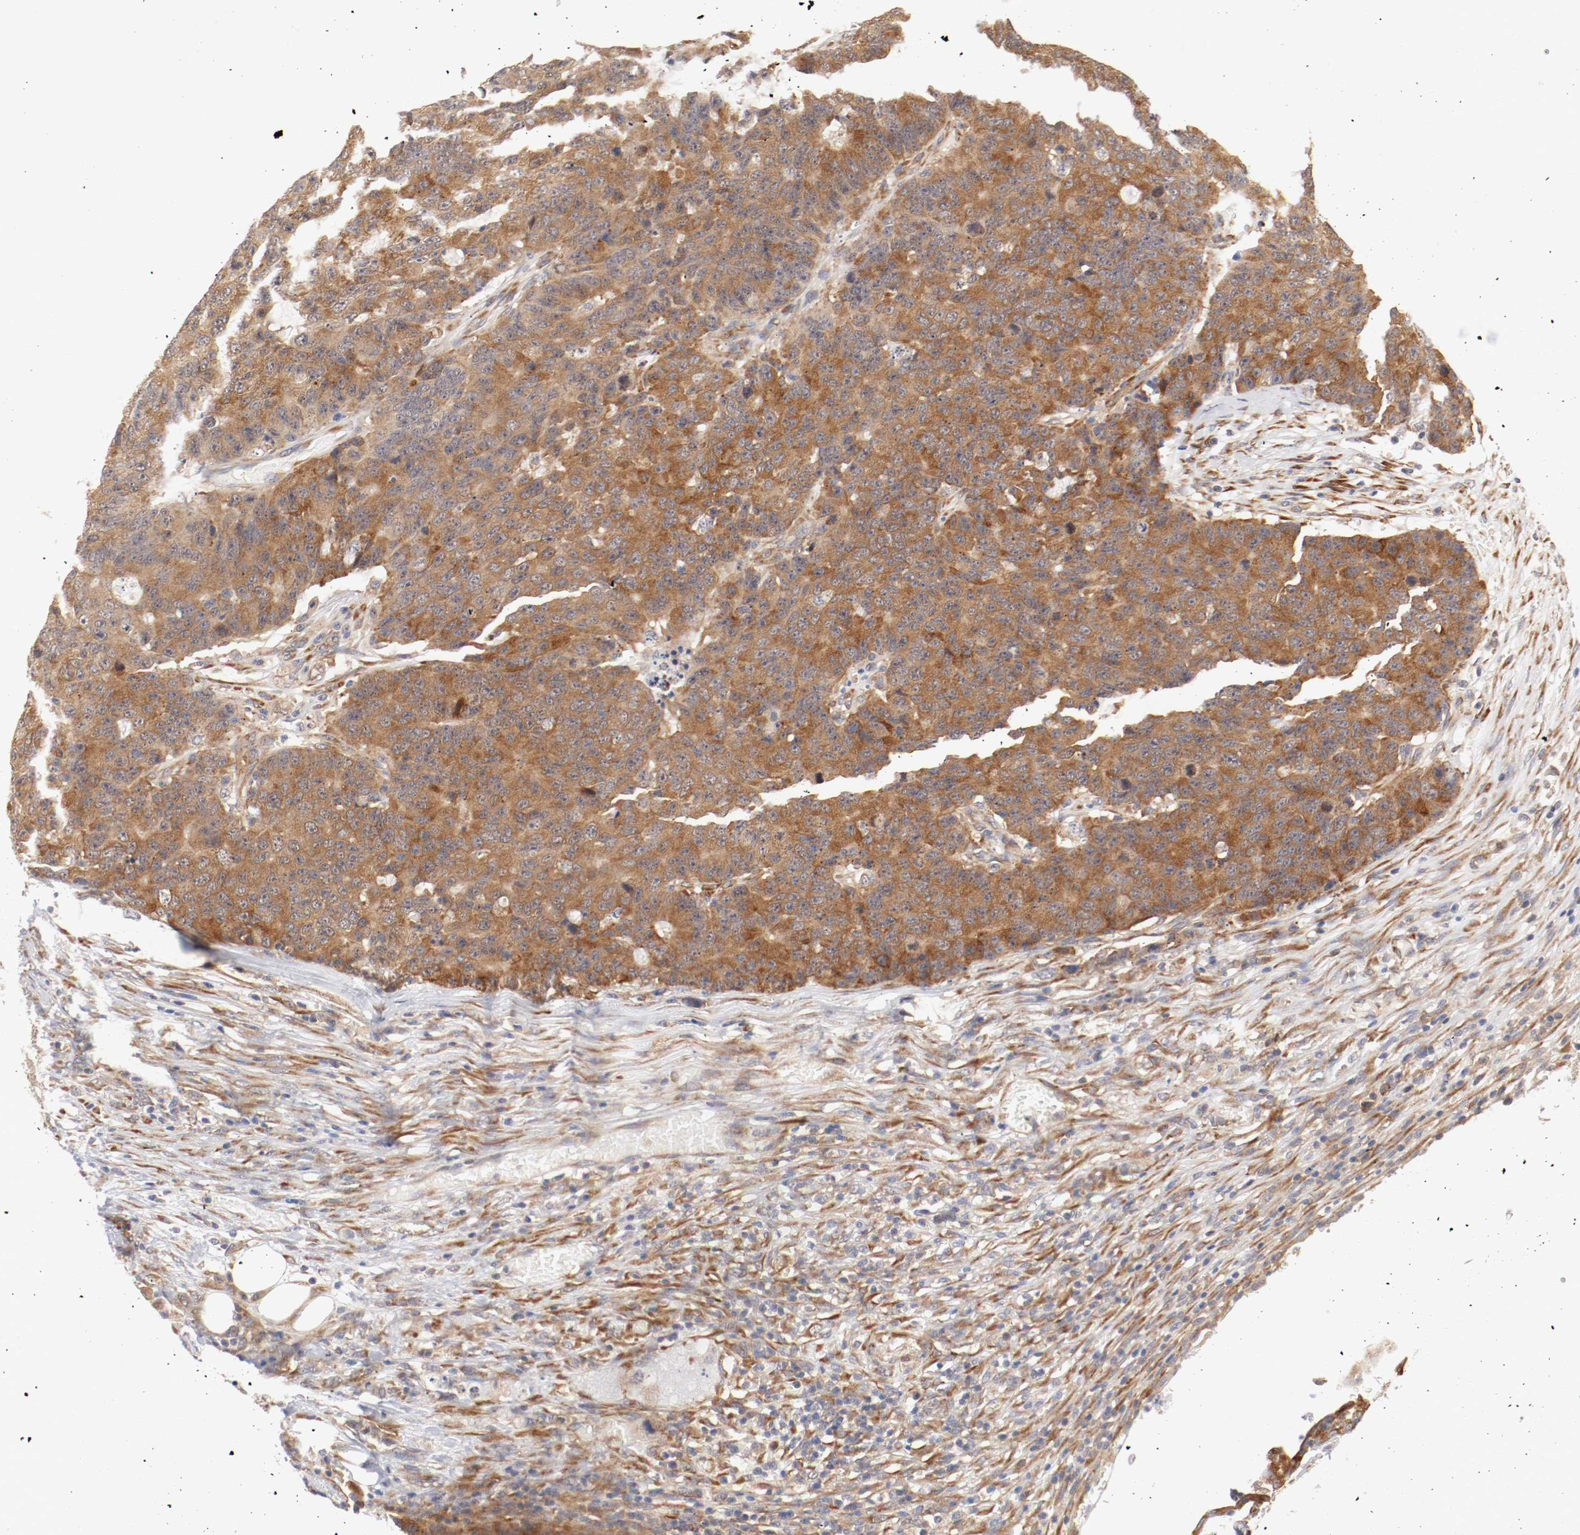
{"staining": {"intensity": "moderate", "quantity": ">75%", "location": "cytoplasmic/membranous"}, "tissue": "colorectal cancer", "cell_type": "Tumor cells", "image_type": "cancer", "snomed": [{"axis": "morphology", "description": "Adenocarcinoma, NOS"}, {"axis": "topography", "description": "Colon"}], "caption": "A brown stain labels moderate cytoplasmic/membranous staining of a protein in colorectal adenocarcinoma tumor cells. (DAB (3,3'-diaminobenzidine) = brown stain, brightfield microscopy at high magnification).", "gene": "FKBP3", "patient": {"sex": "female", "age": 86}}